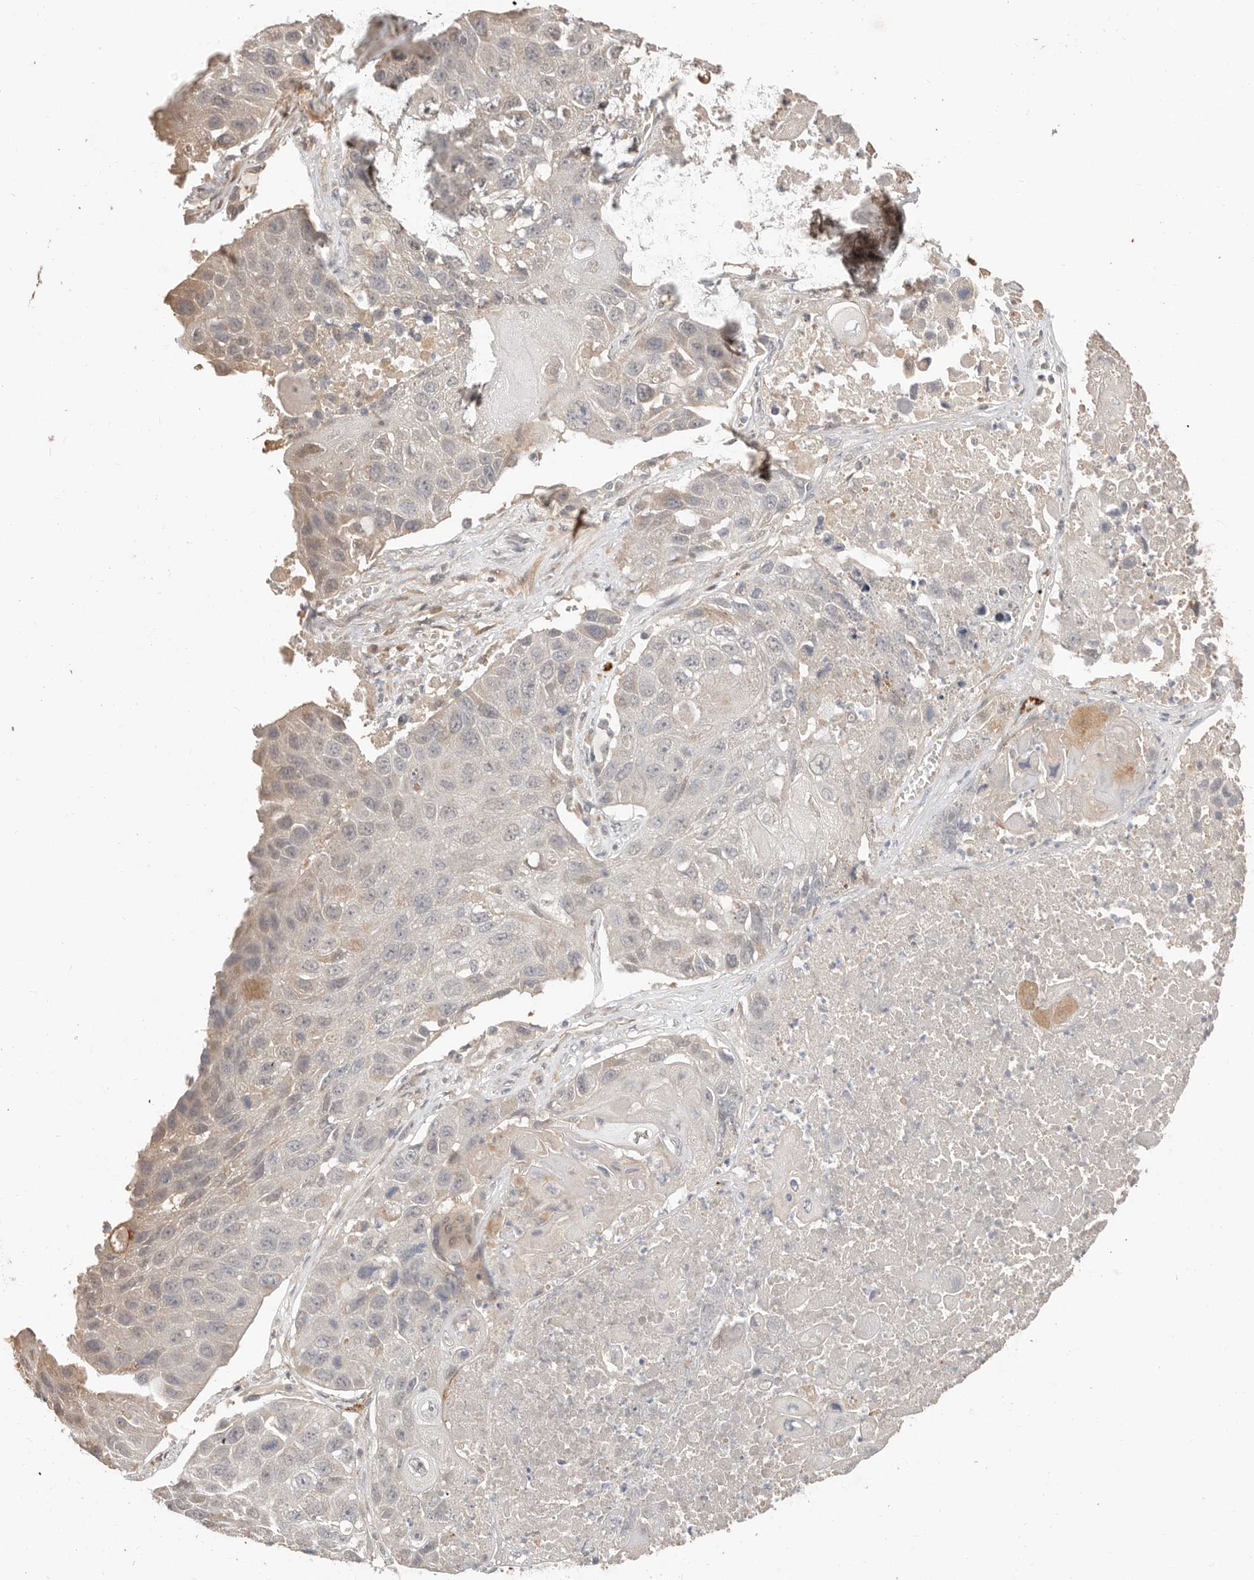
{"staining": {"intensity": "negative", "quantity": "none", "location": "none"}, "tissue": "lung cancer", "cell_type": "Tumor cells", "image_type": "cancer", "snomed": [{"axis": "morphology", "description": "Squamous cell carcinoma, NOS"}, {"axis": "topography", "description": "Lung"}], "caption": "Squamous cell carcinoma (lung) was stained to show a protein in brown. There is no significant staining in tumor cells.", "gene": "MTFR2", "patient": {"sex": "male", "age": 61}}